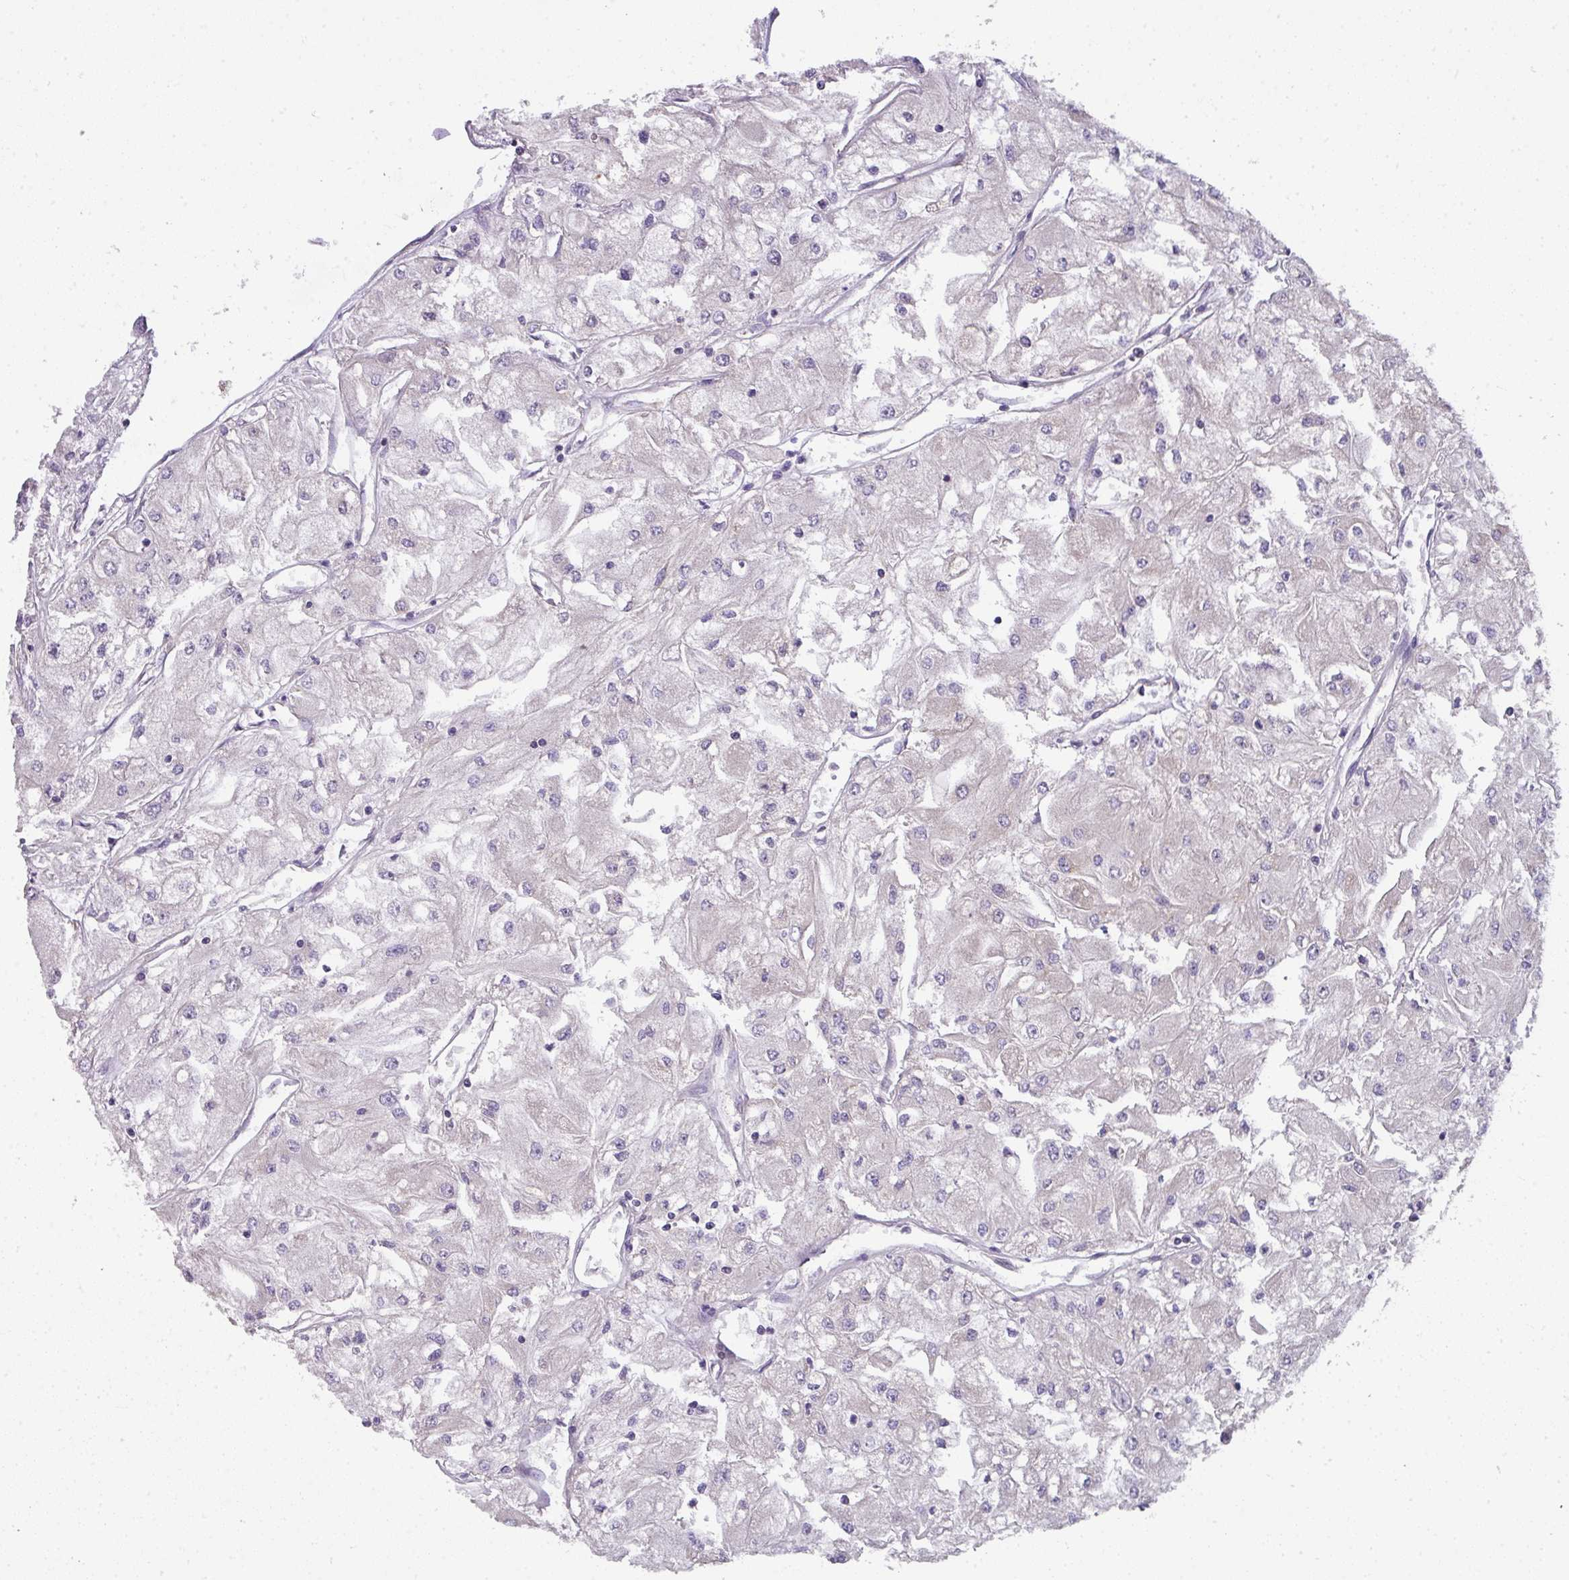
{"staining": {"intensity": "negative", "quantity": "none", "location": "none"}, "tissue": "renal cancer", "cell_type": "Tumor cells", "image_type": "cancer", "snomed": [{"axis": "morphology", "description": "Adenocarcinoma, NOS"}, {"axis": "topography", "description": "Kidney"}], "caption": "Immunohistochemistry (IHC) micrograph of adenocarcinoma (renal) stained for a protein (brown), which reveals no expression in tumor cells.", "gene": "PALS2", "patient": {"sex": "male", "age": 80}}